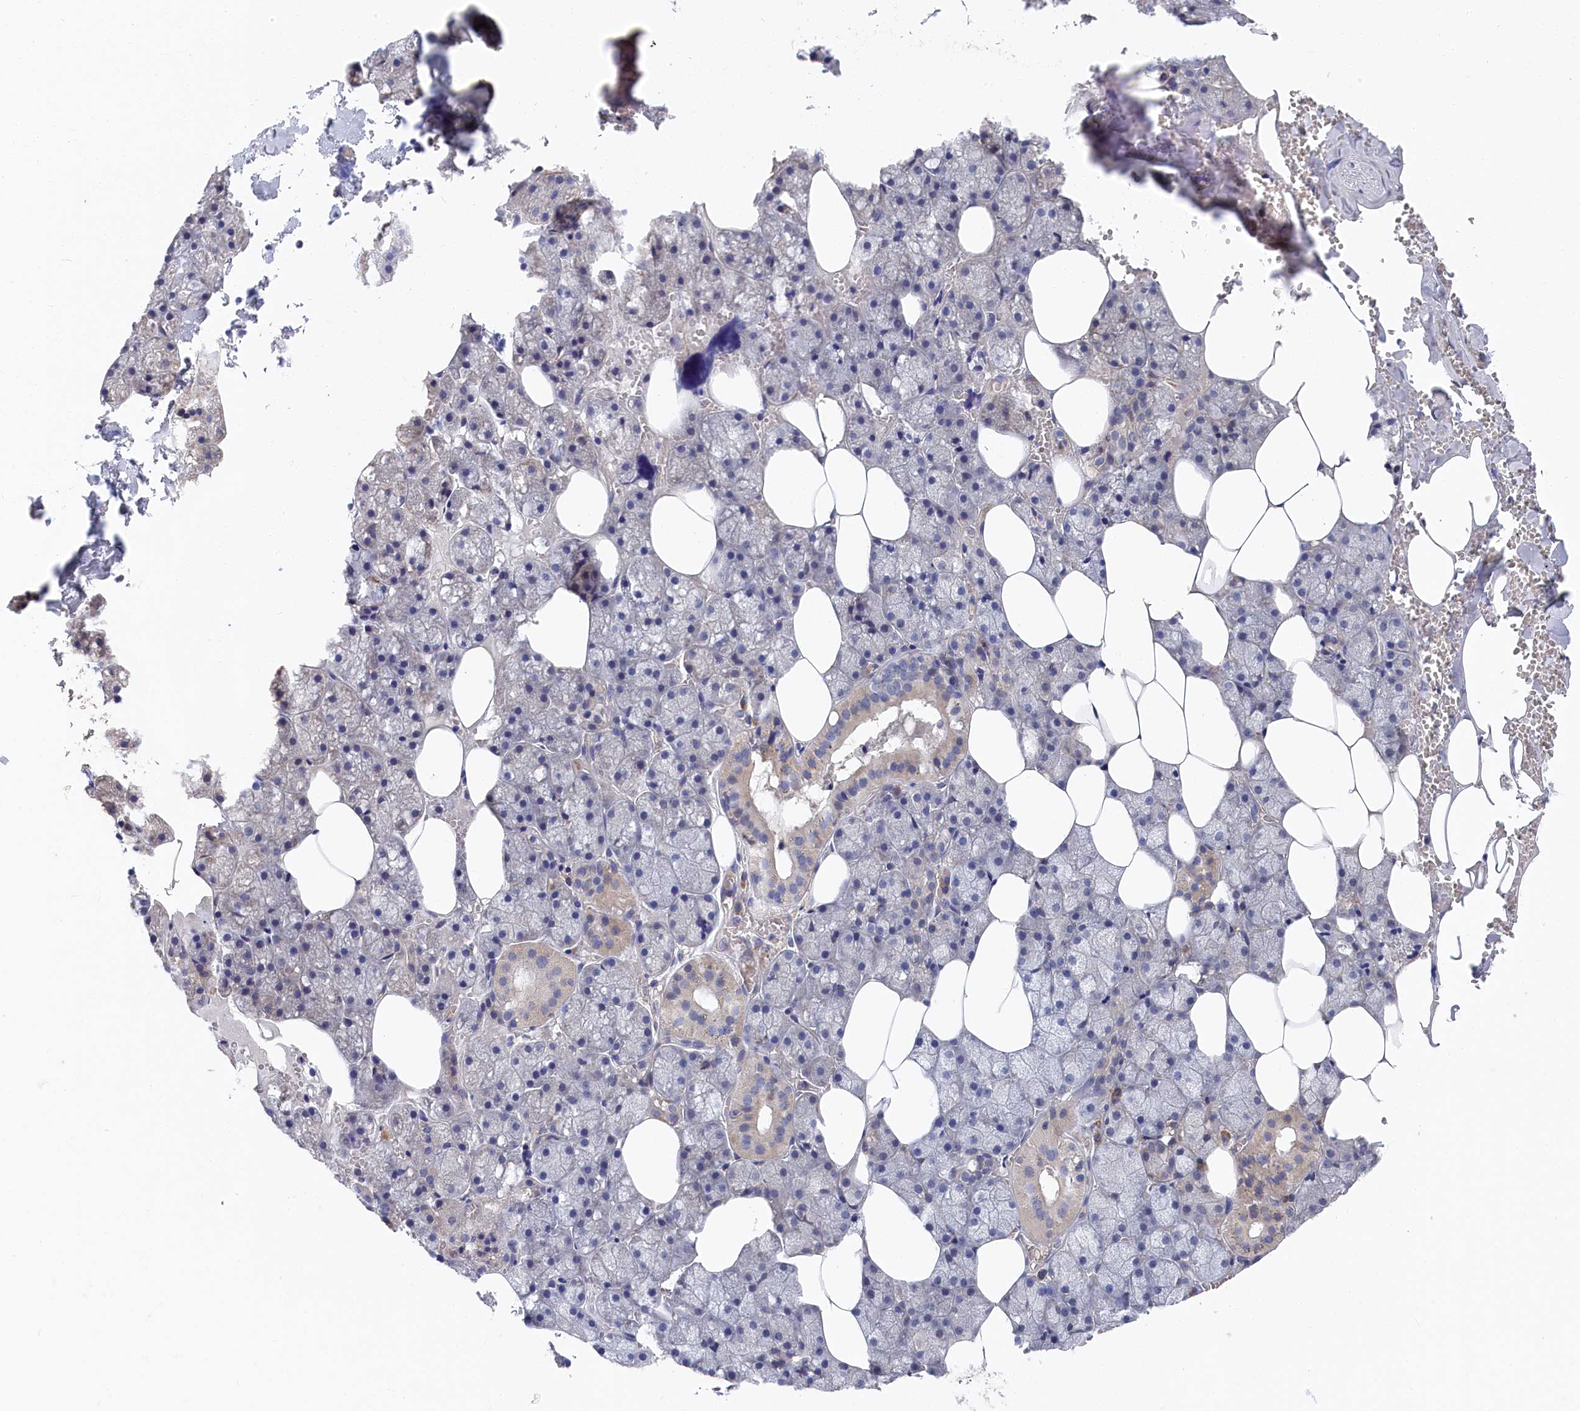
{"staining": {"intensity": "negative", "quantity": "none", "location": "none"}, "tissue": "salivary gland", "cell_type": "Glandular cells", "image_type": "normal", "snomed": [{"axis": "morphology", "description": "Normal tissue, NOS"}, {"axis": "topography", "description": "Salivary gland"}], "caption": "Immunohistochemical staining of unremarkable human salivary gland displays no significant staining in glandular cells.", "gene": "CYB5D2", "patient": {"sex": "male", "age": 62}}